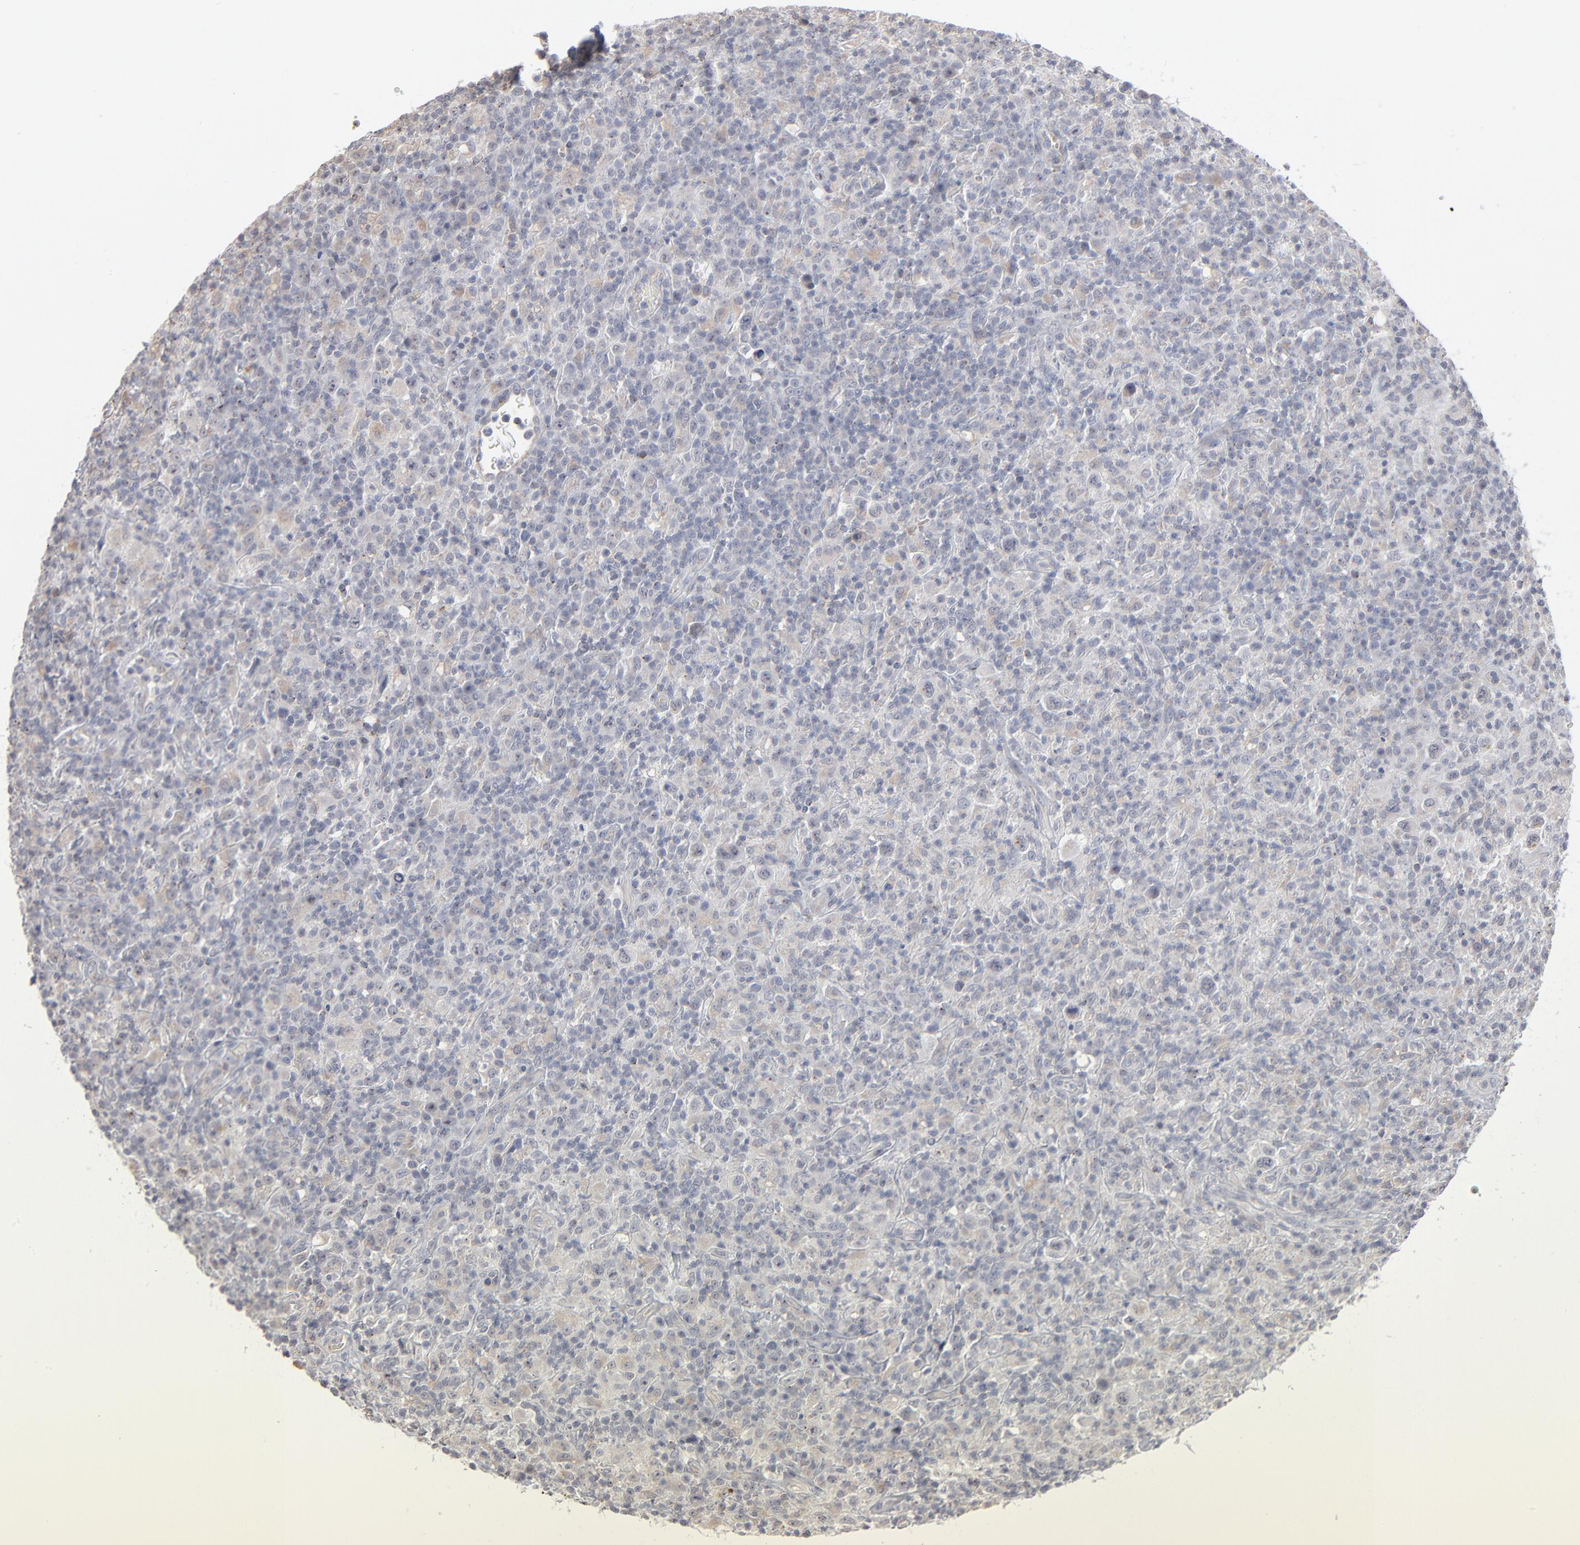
{"staining": {"intensity": "negative", "quantity": "none", "location": "none"}, "tissue": "lymphoma", "cell_type": "Tumor cells", "image_type": "cancer", "snomed": [{"axis": "morphology", "description": "Hodgkin's disease, NOS"}, {"axis": "topography", "description": "Lymph node"}], "caption": "High power microscopy image of an immunohistochemistry (IHC) histopathology image of Hodgkin's disease, revealing no significant expression in tumor cells.", "gene": "POMT2", "patient": {"sex": "male", "age": 65}}